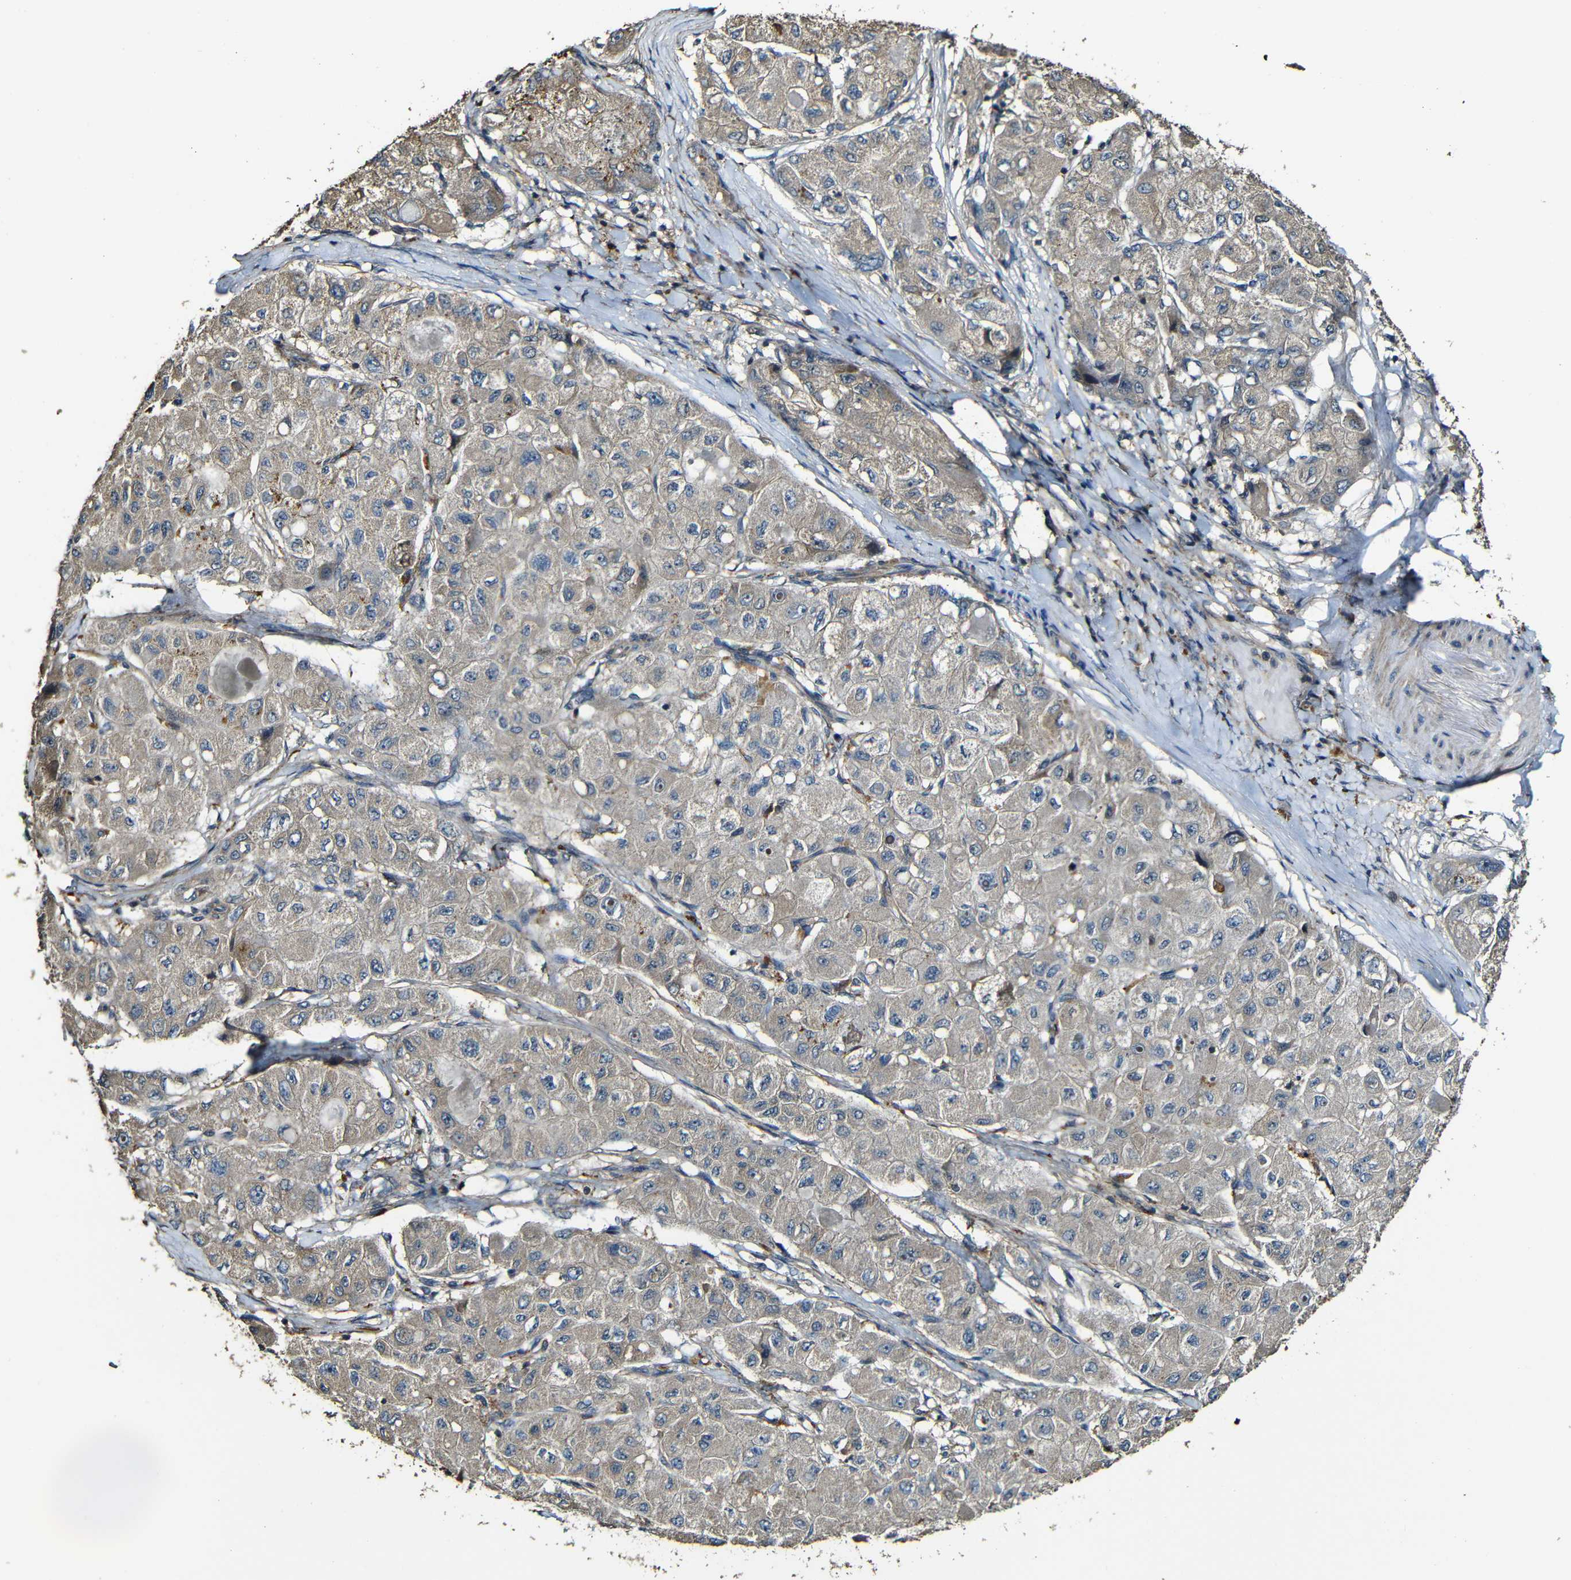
{"staining": {"intensity": "moderate", "quantity": ">75%", "location": "cytoplasmic/membranous"}, "tissue": "liver cancer", "cell_type": "Tumor cells", "image_type": "cancer", "snomed": [{"axis": "morphology", "description": "Carcinoma, Hepatocellular, NOS"}, {"axis": "topography", "description": "Liver"}], "caption": "Protein analysis of liver cancer (hepatocellular carcinoma) tissue displays moderate cytoplasmic/membranous staining in about >75% of tumor cells.", "gene": "CASP8", "patient": {"sex": "male", "age": 80}}